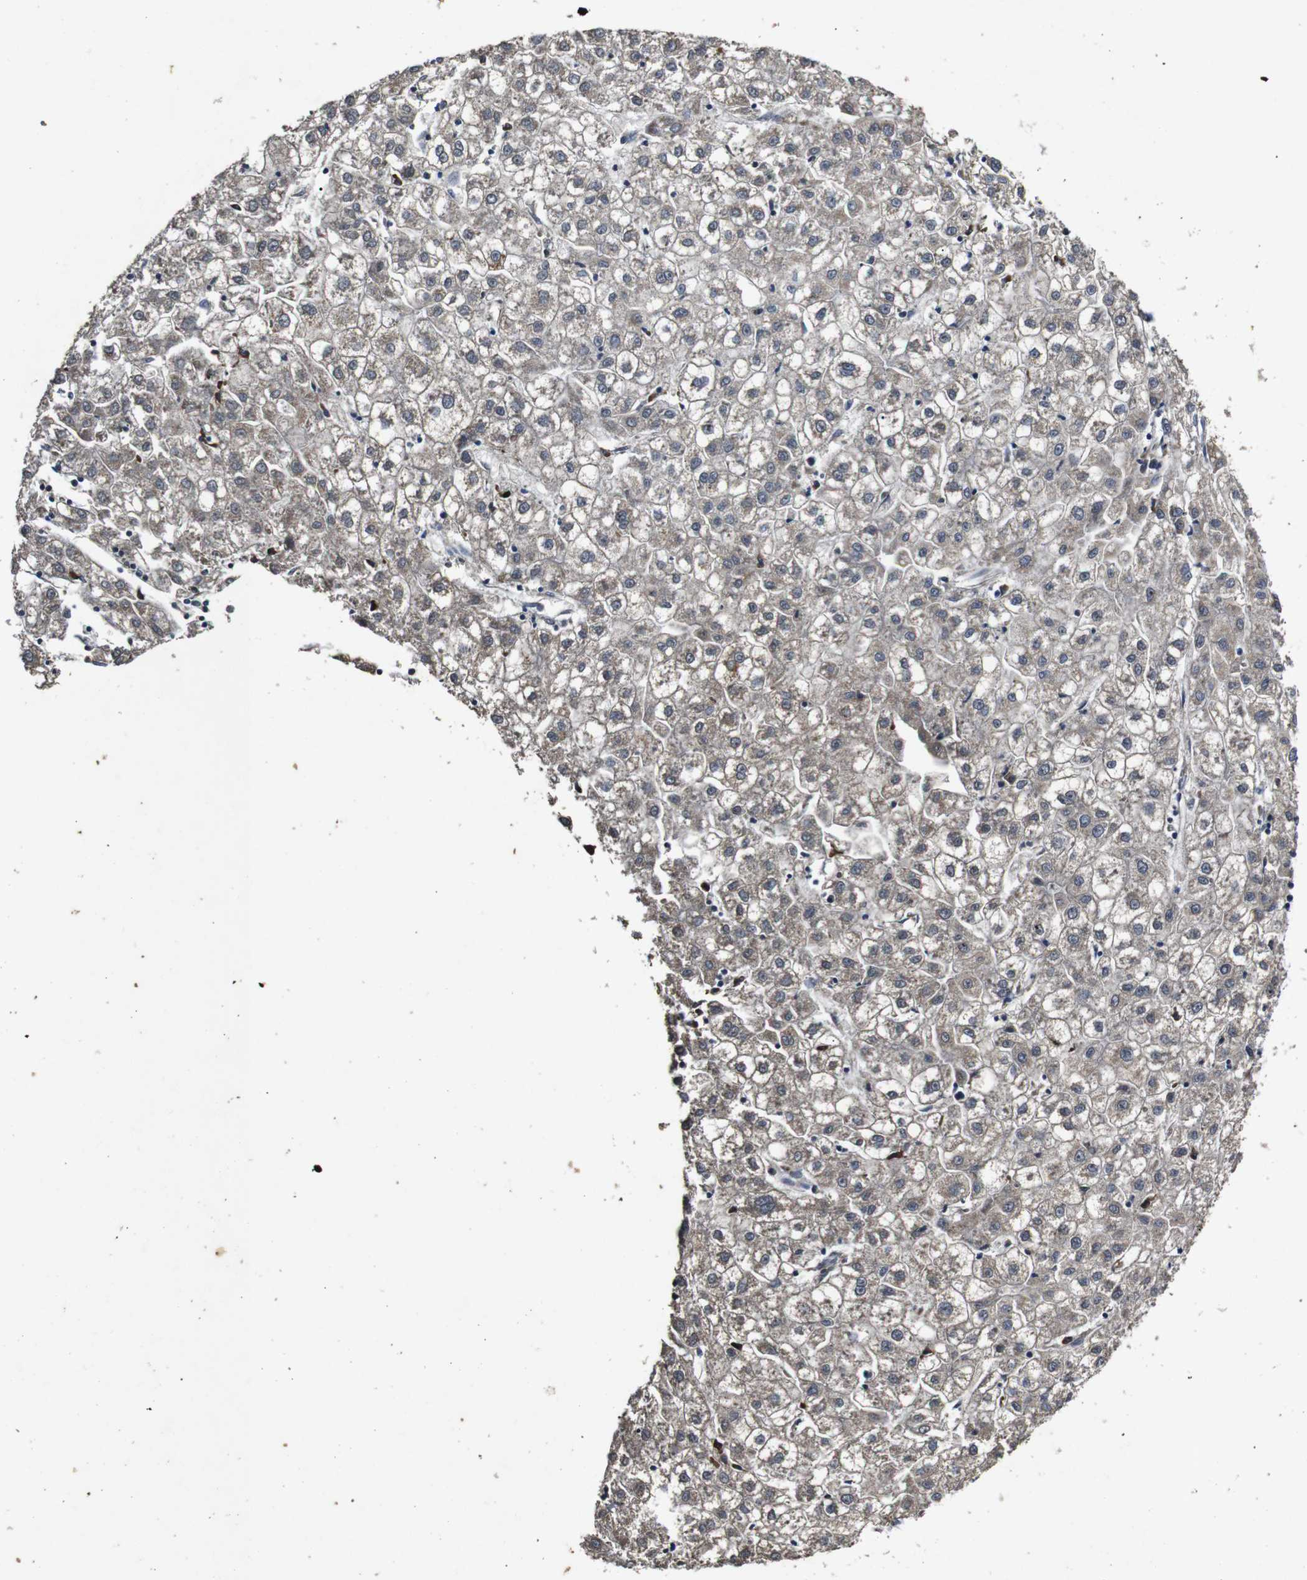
{"staining": {"intensity": "weak", "quantity": ">75%", "location": "cytoplasmic/membranous"}, "tissue": "liver cancer", "cell_type": "Tumor cells", "image_type": "cancer", "snomed": [{"axis": "morphology", "description": "Carcinoma, Hepatocellular, NOS"}, {"axis": "topography", "description": "Liver"}], "caption": "Liver cancer (hepatocellular carcinoma) tissue reveals weak cytoplasmic/membranous staining in about >75% of tumor cells", "gene": "MAGI2", "patient": {"sex": "male", "age": 72}}